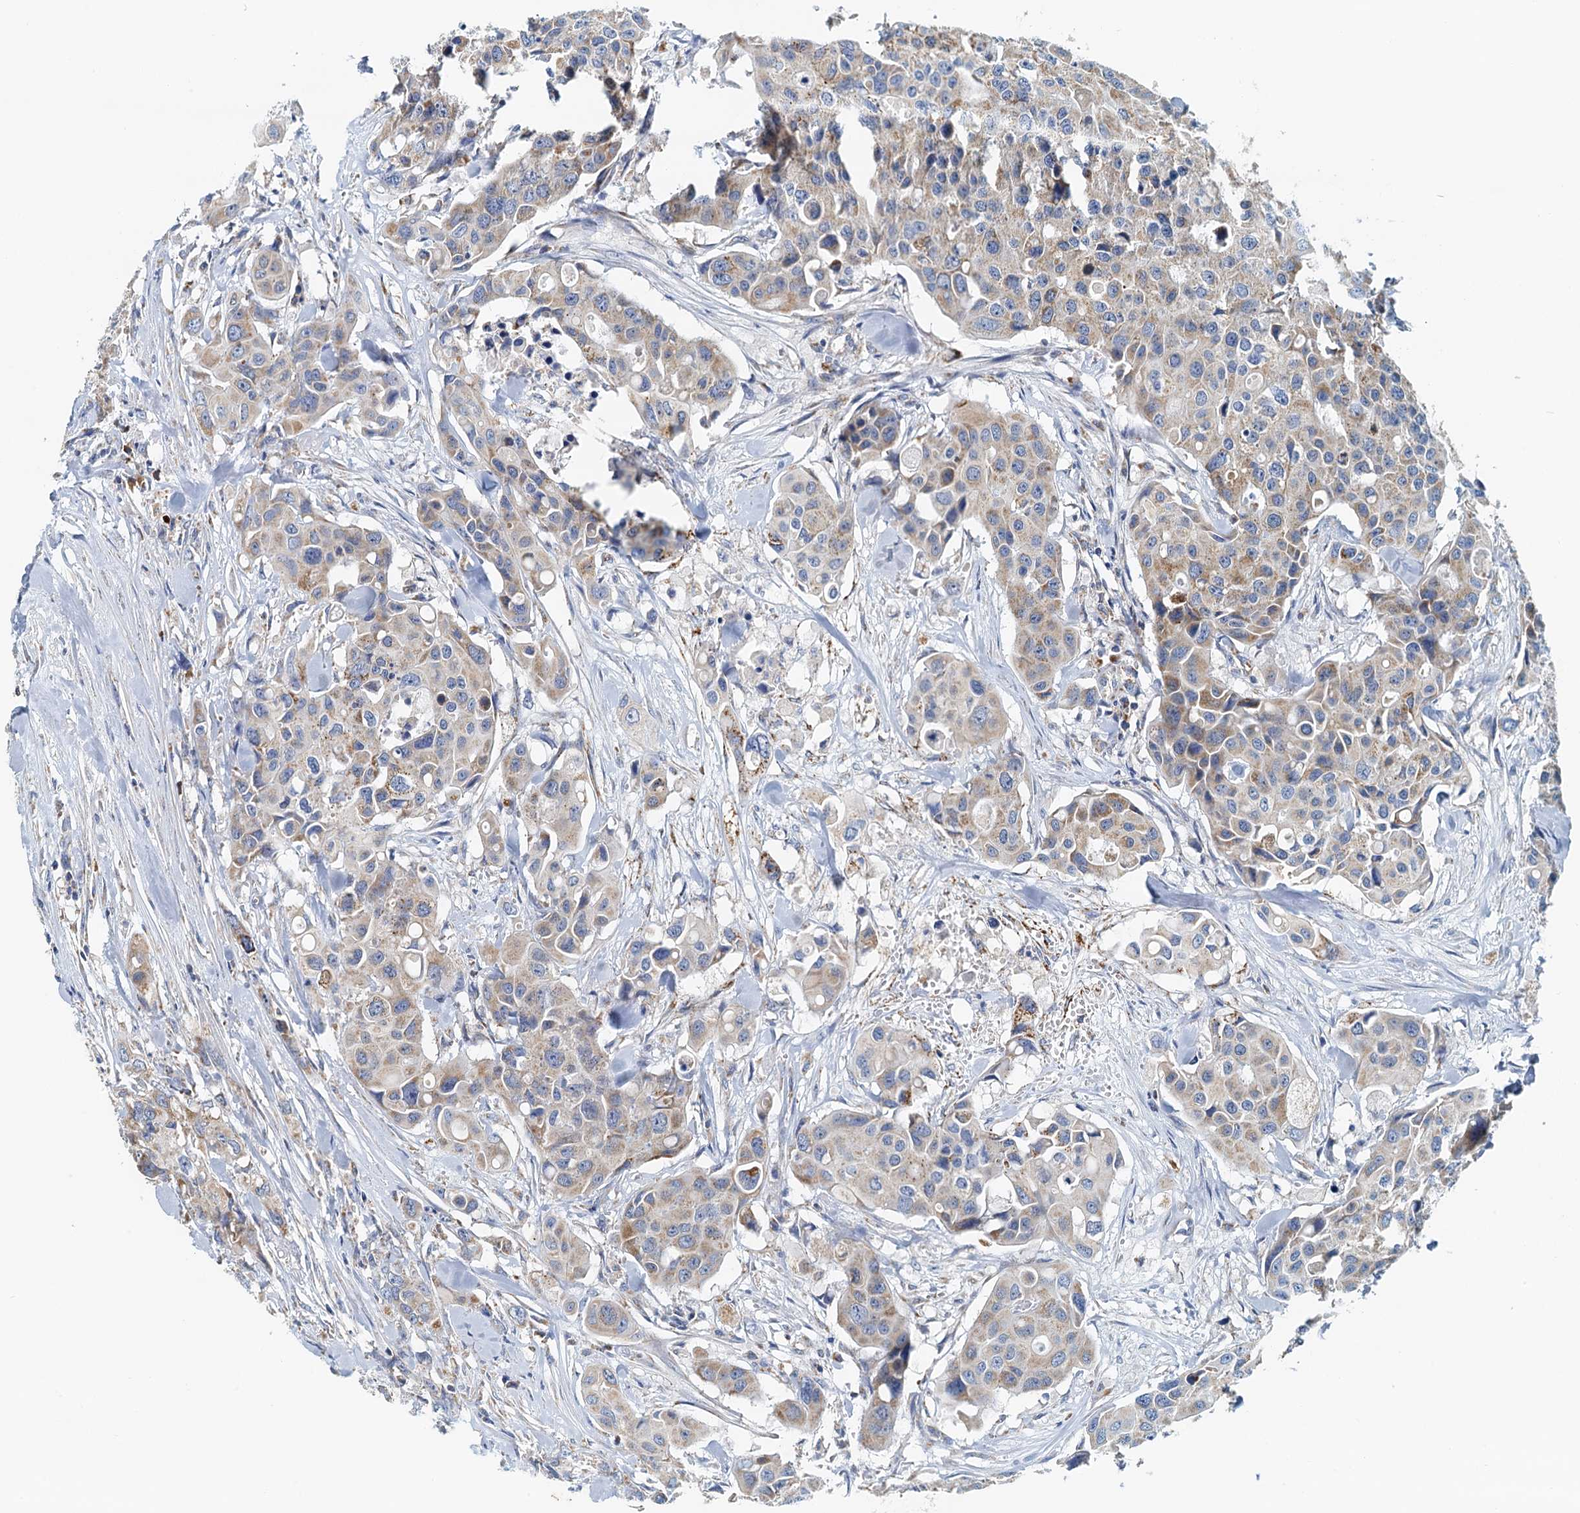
{"staining": {"intensity": "weak", "quantity": "<25%", "location": "cytoplasmic/membranous"}, "tissue": "colorectal cancer", "cell_type": "Tumor cells", "image_type": "cancer", "snomed": [{"axis": "morphology", "description": "Adenocarcinoma, NOS"}, {"axis": "topography", "description": "Colon"}], "caption": "High power microscopy histopathology image of an immunohistochemistry (IHC) photomicrograph of adenocarcinoma (colorectal), revealing no significant staining in tumor cells.", "gene": "POC1A", "patient": {"sex": "male", "age": 77}}